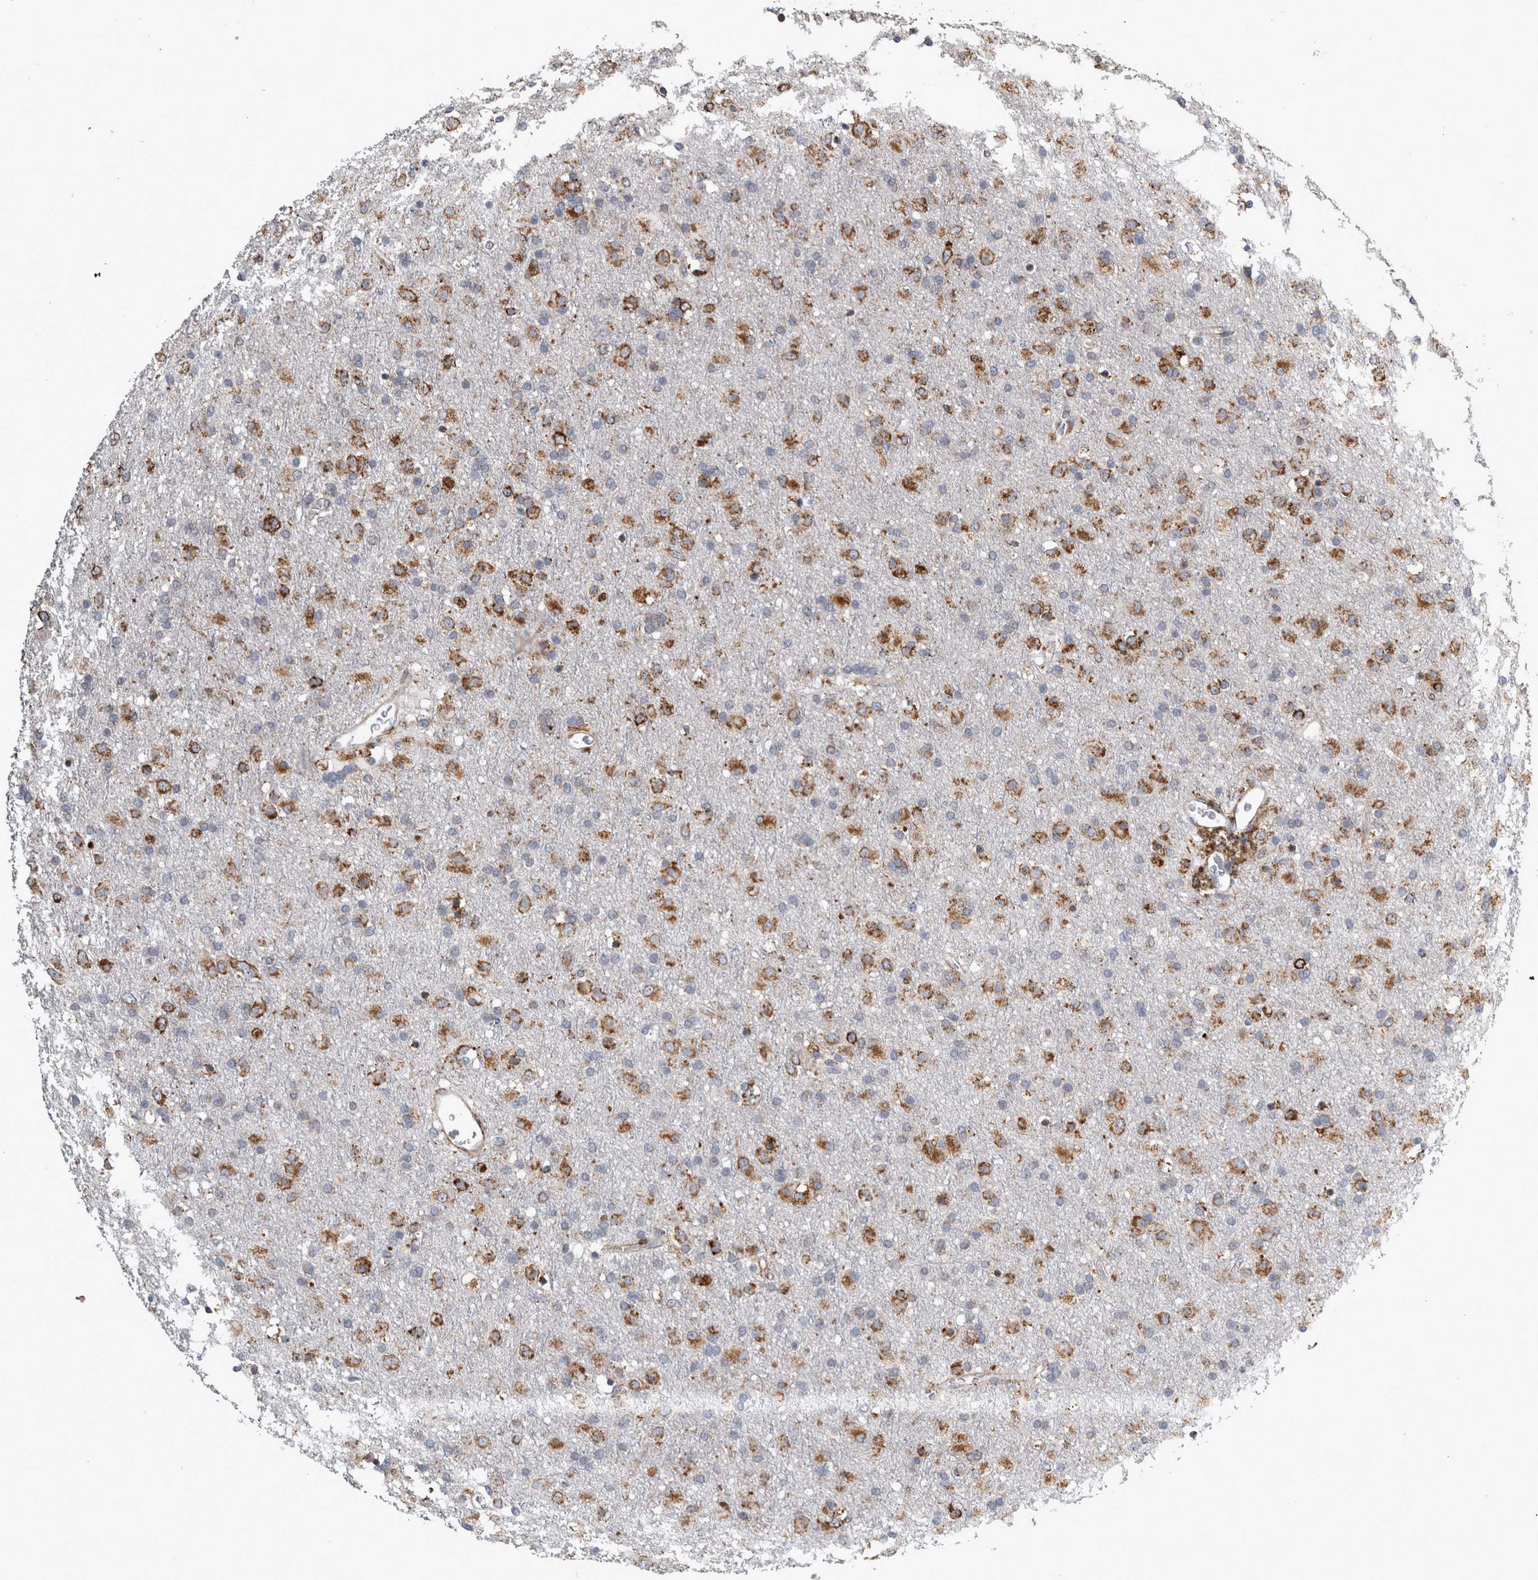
{"staining": {"intensity": "strong", "quantity": ">75%", "location": "cytoplasmic/membranous"}, "tissue": "glioma", "cell_type": "Tumor cells", "image_type": "cancer", "snomed": [{"axis": "morphology", "description": "Glioma, malignant, Low grade"}, {"axis": "topography", "description": "Brain"}], "caption": "Glioma tissue demonstrates strong cytoplasmic/membranous staining in about >75% of tumor cells, visualized by immunohistochemistry.", "gene": "FHIP2B", "patient": {"sex": "male", "age": 65}}